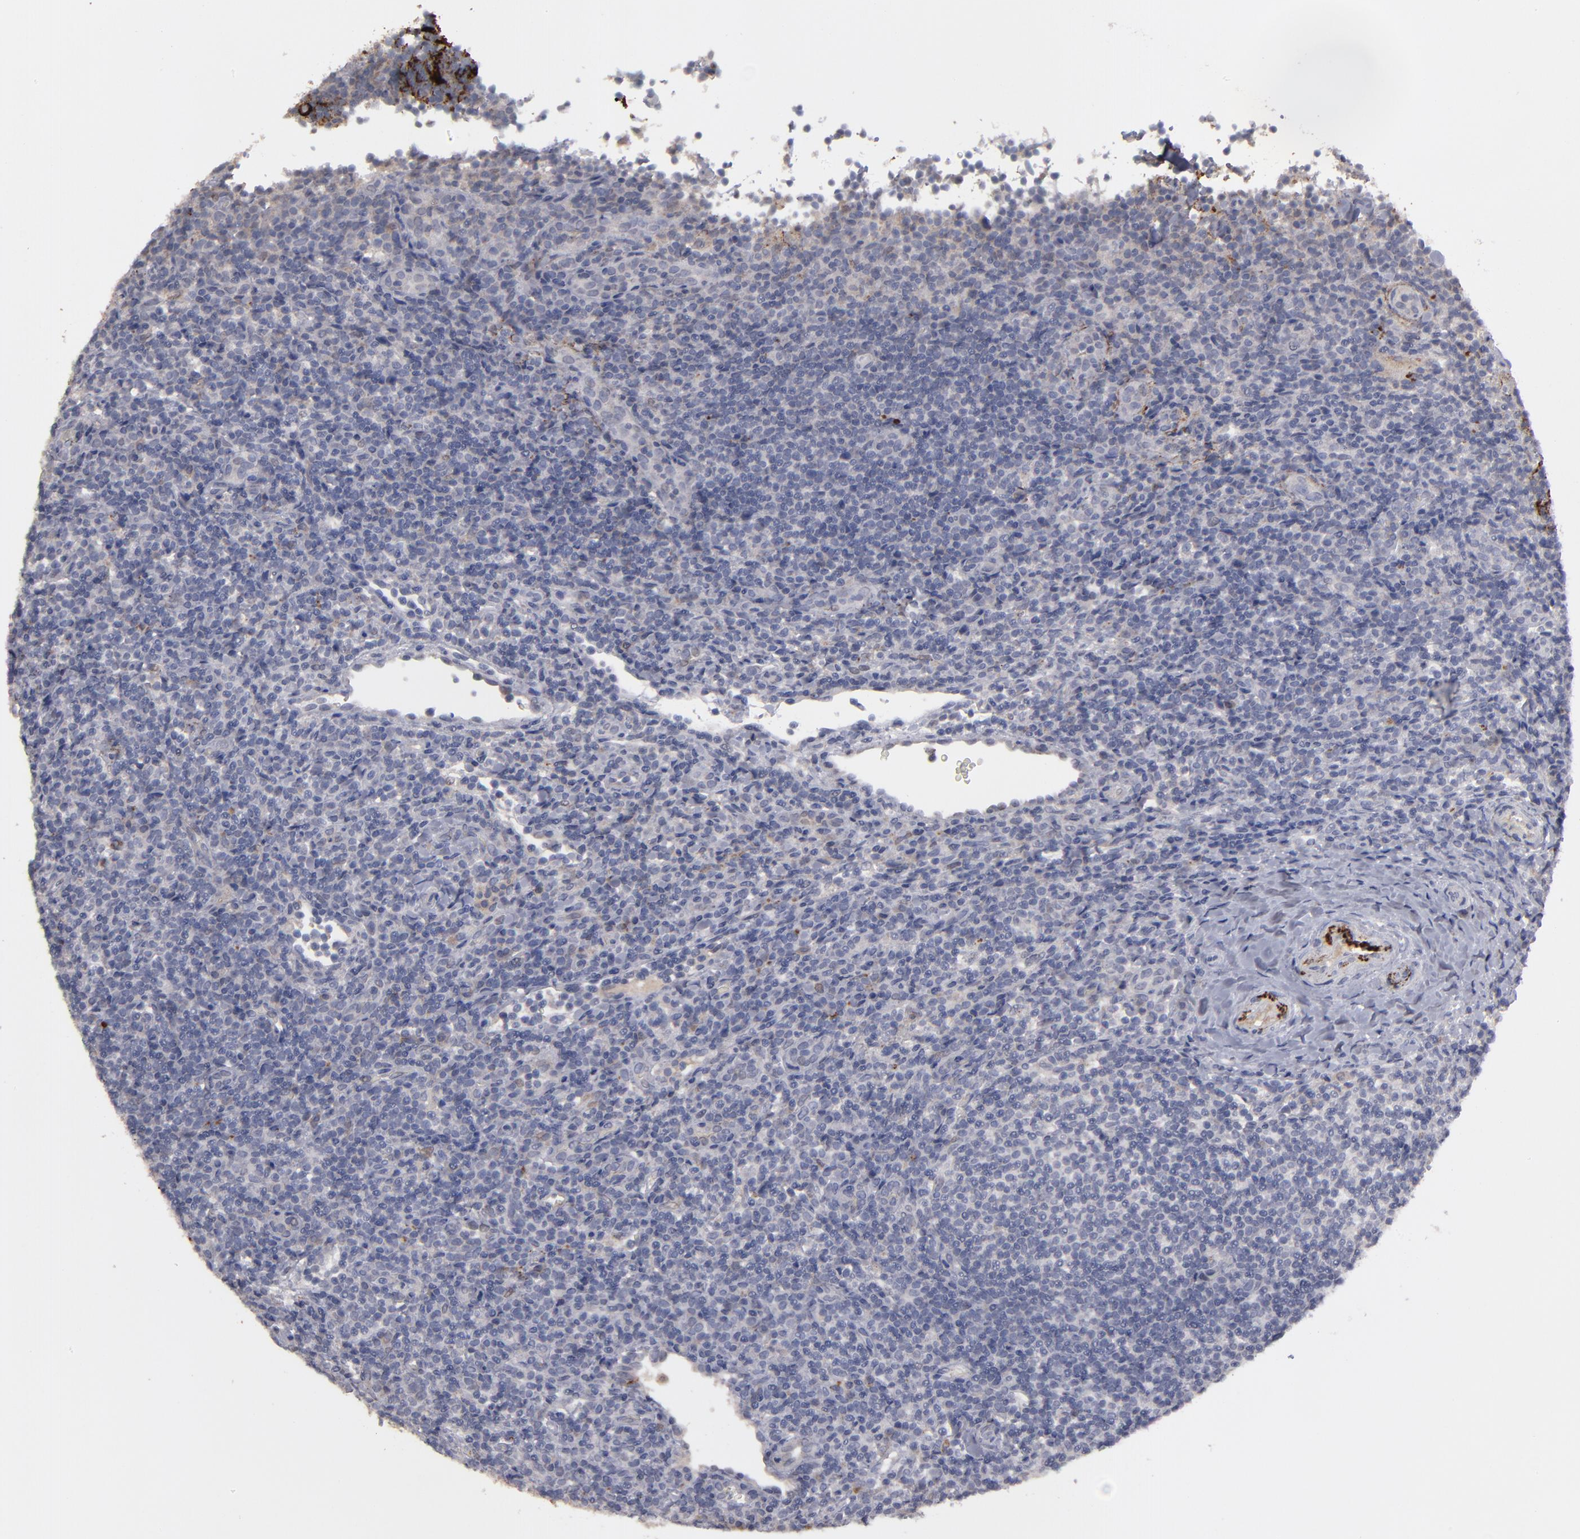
{"staining": {"intensity": "negative", "quantity": "none", "location": "none"}, "tissue": "lymphoma", "cell_type": "Tumor cells", "image_type": "cancer", "snomed": [{"axis": "morphology", "description": "Malignant lymphoma, non-Hodgkin's type, Low grade"}, {"axis": "topography", "description": "Lymph node"}], "caption": "Human lymphoma stained for a protein using immunohistochemistry (IHC) reveals no staining in tumor cells.", "gene": "GPM6B", "patient": {"sex": "female", "age": 76}}